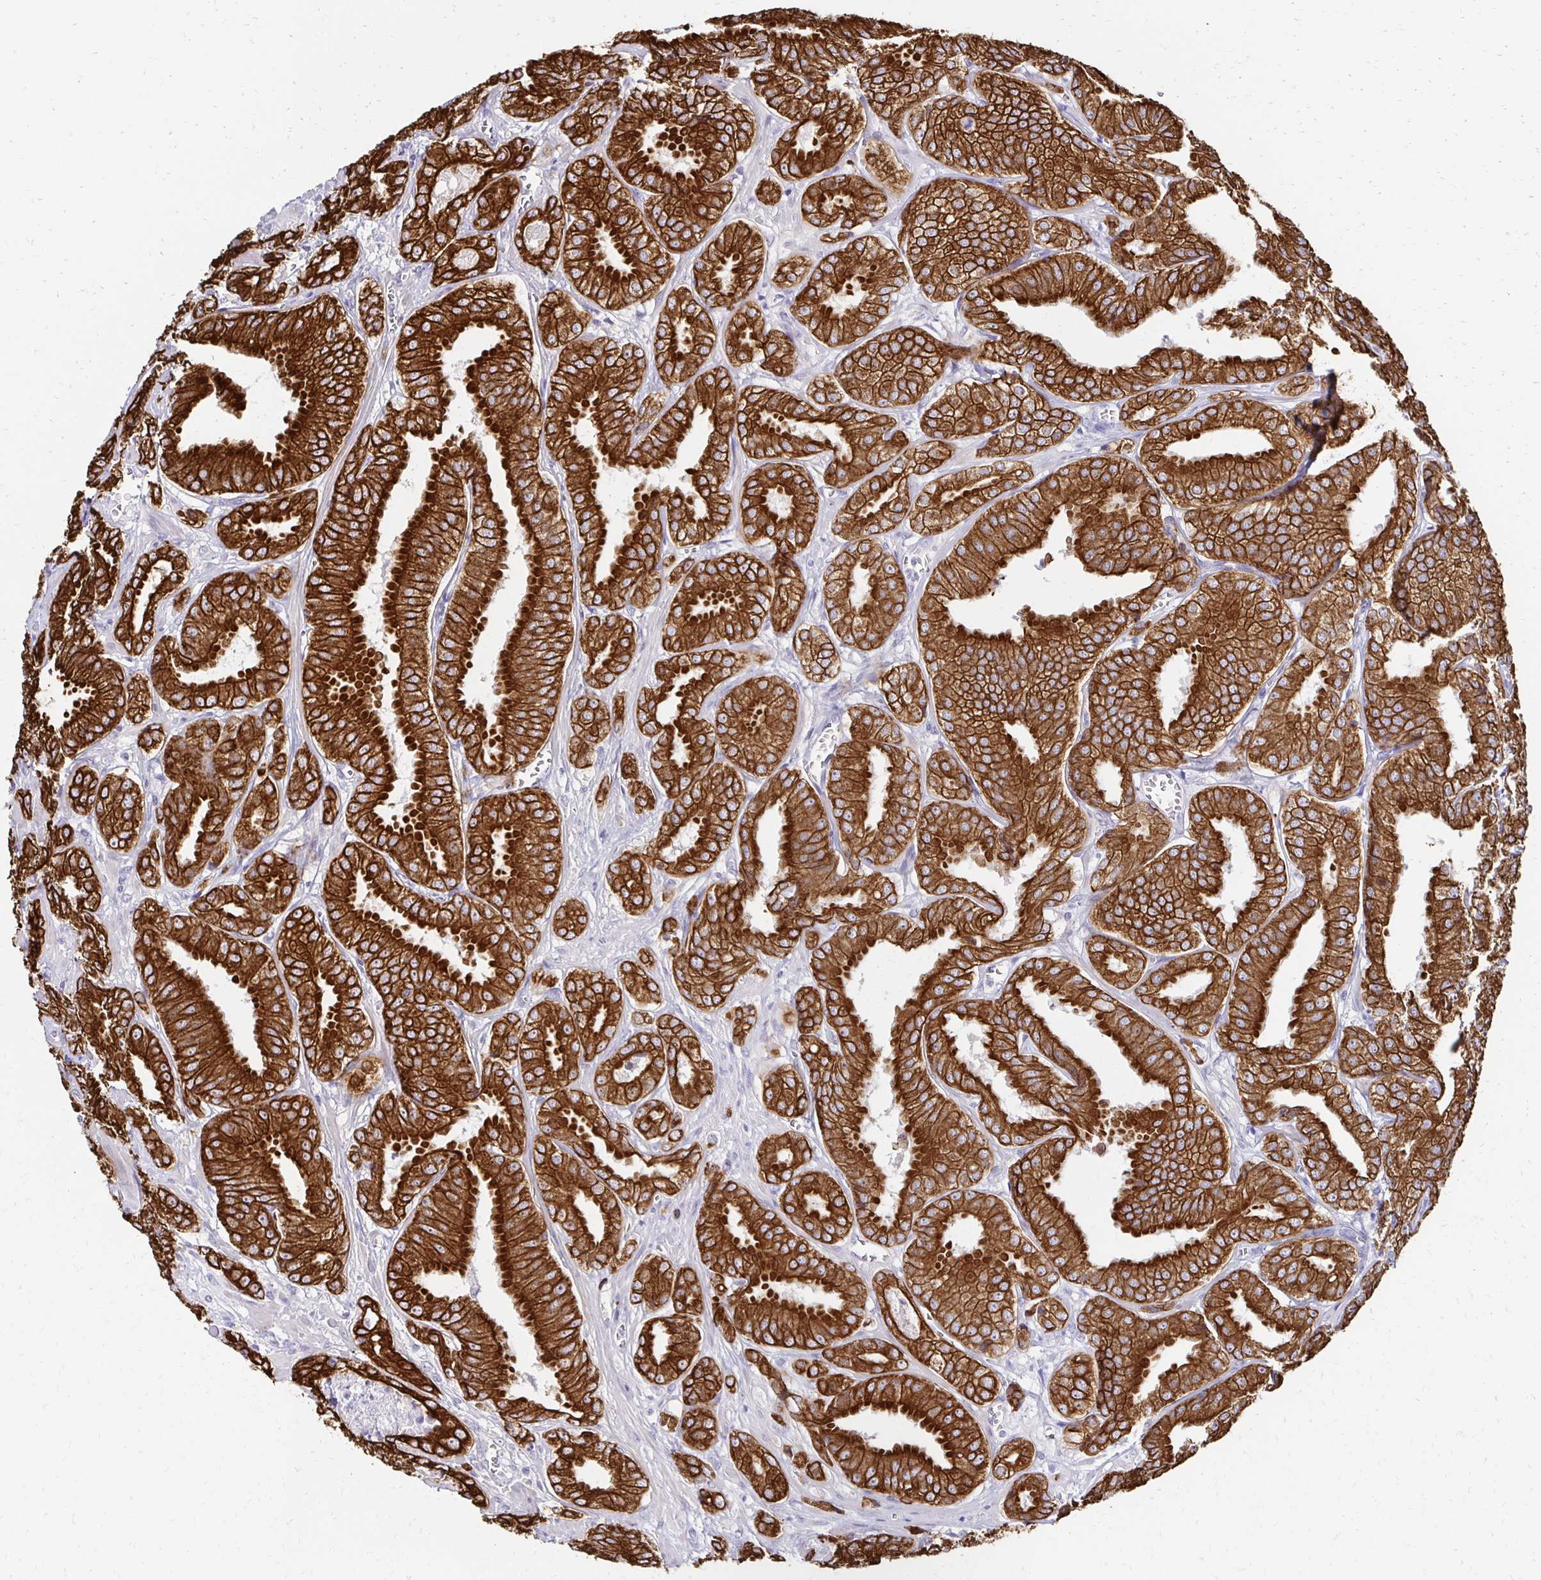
{"staining": {"intensity": "strong", "quantity": ">75%", "location": "cytoplasmic/membranous"}, "tissue": "prostate cancer", "cell_type": "Tumor cells", "image_type": "cancer", "snomed": [{"axis": "morphology", "description": "Adenocarcinoma, High grade"}, {"axis": "topography", "description": "Prostate"}], "caption": "Protein expression analysis of human prostate high-grade adenocarcinoma reveals strong cytoplasmic/membranous staining in about >75% of tumor cells.", "gene": "C1QTNF2", "patient": {"sex": "male", "age": 64}}